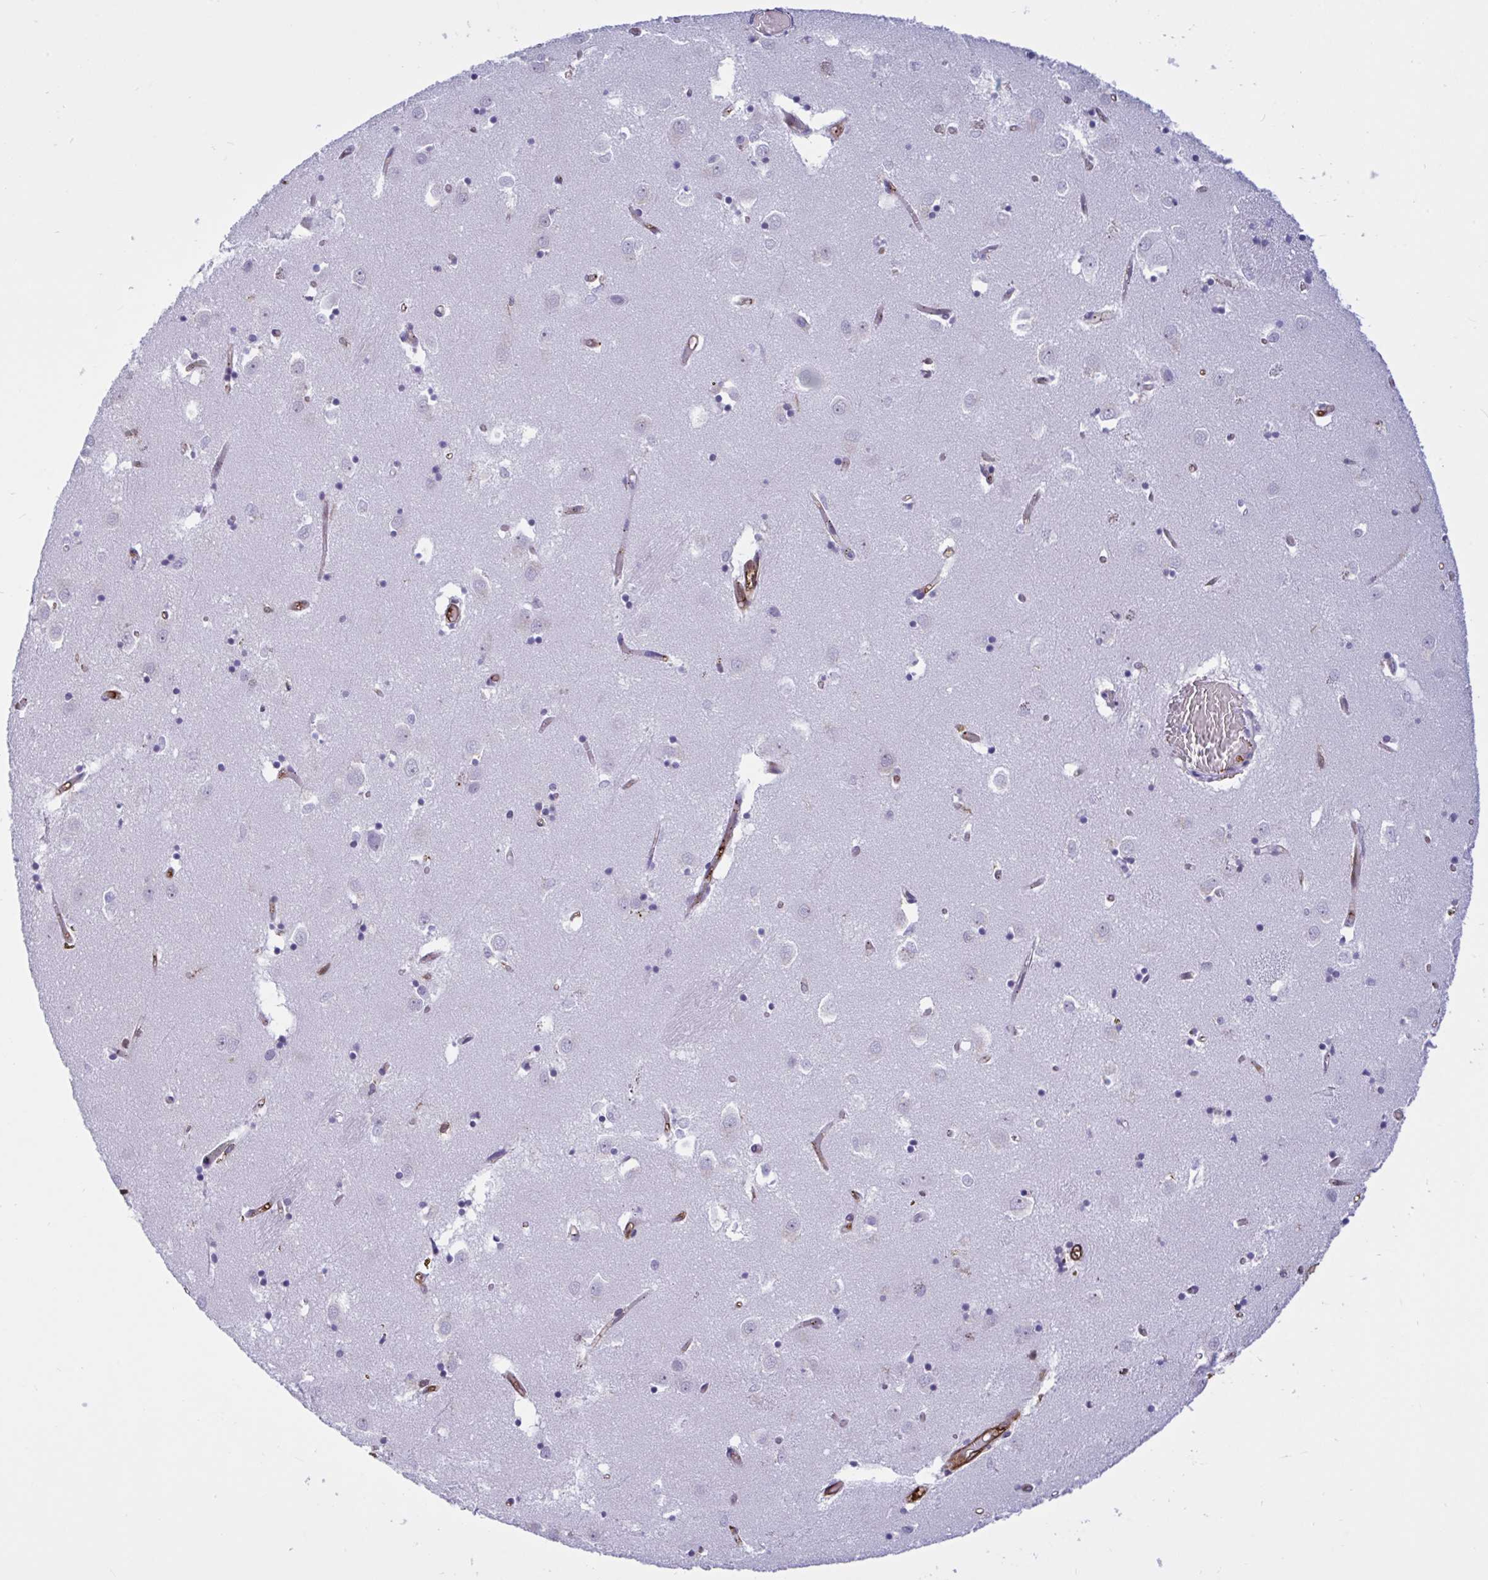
{"staining": {"intensity": "negative", "quantity": "none", "location": "none"}, "tissue": "caudate", "cell_type": "Glial cells", "image_type": "normal", "snomed": [{"axis": "morphology", "description": "Normal tissue, NOS"}, {"axis": "topography", "description": "Lateral ventricle wall"}], "caption": "Immunohistochemistry micrograph of unremarkable caudate stained for a protein (brown), which exhibits no expression in glial cells. Brightfield microscopy of immunohistochemistry (IHC) stained with DAB (3,3'-diaminobenzidine) (brown) and hematoxylin (blue), captured at high magnification.", "gene": "EML1", "patient": {"sex": "male", "age": 70}}